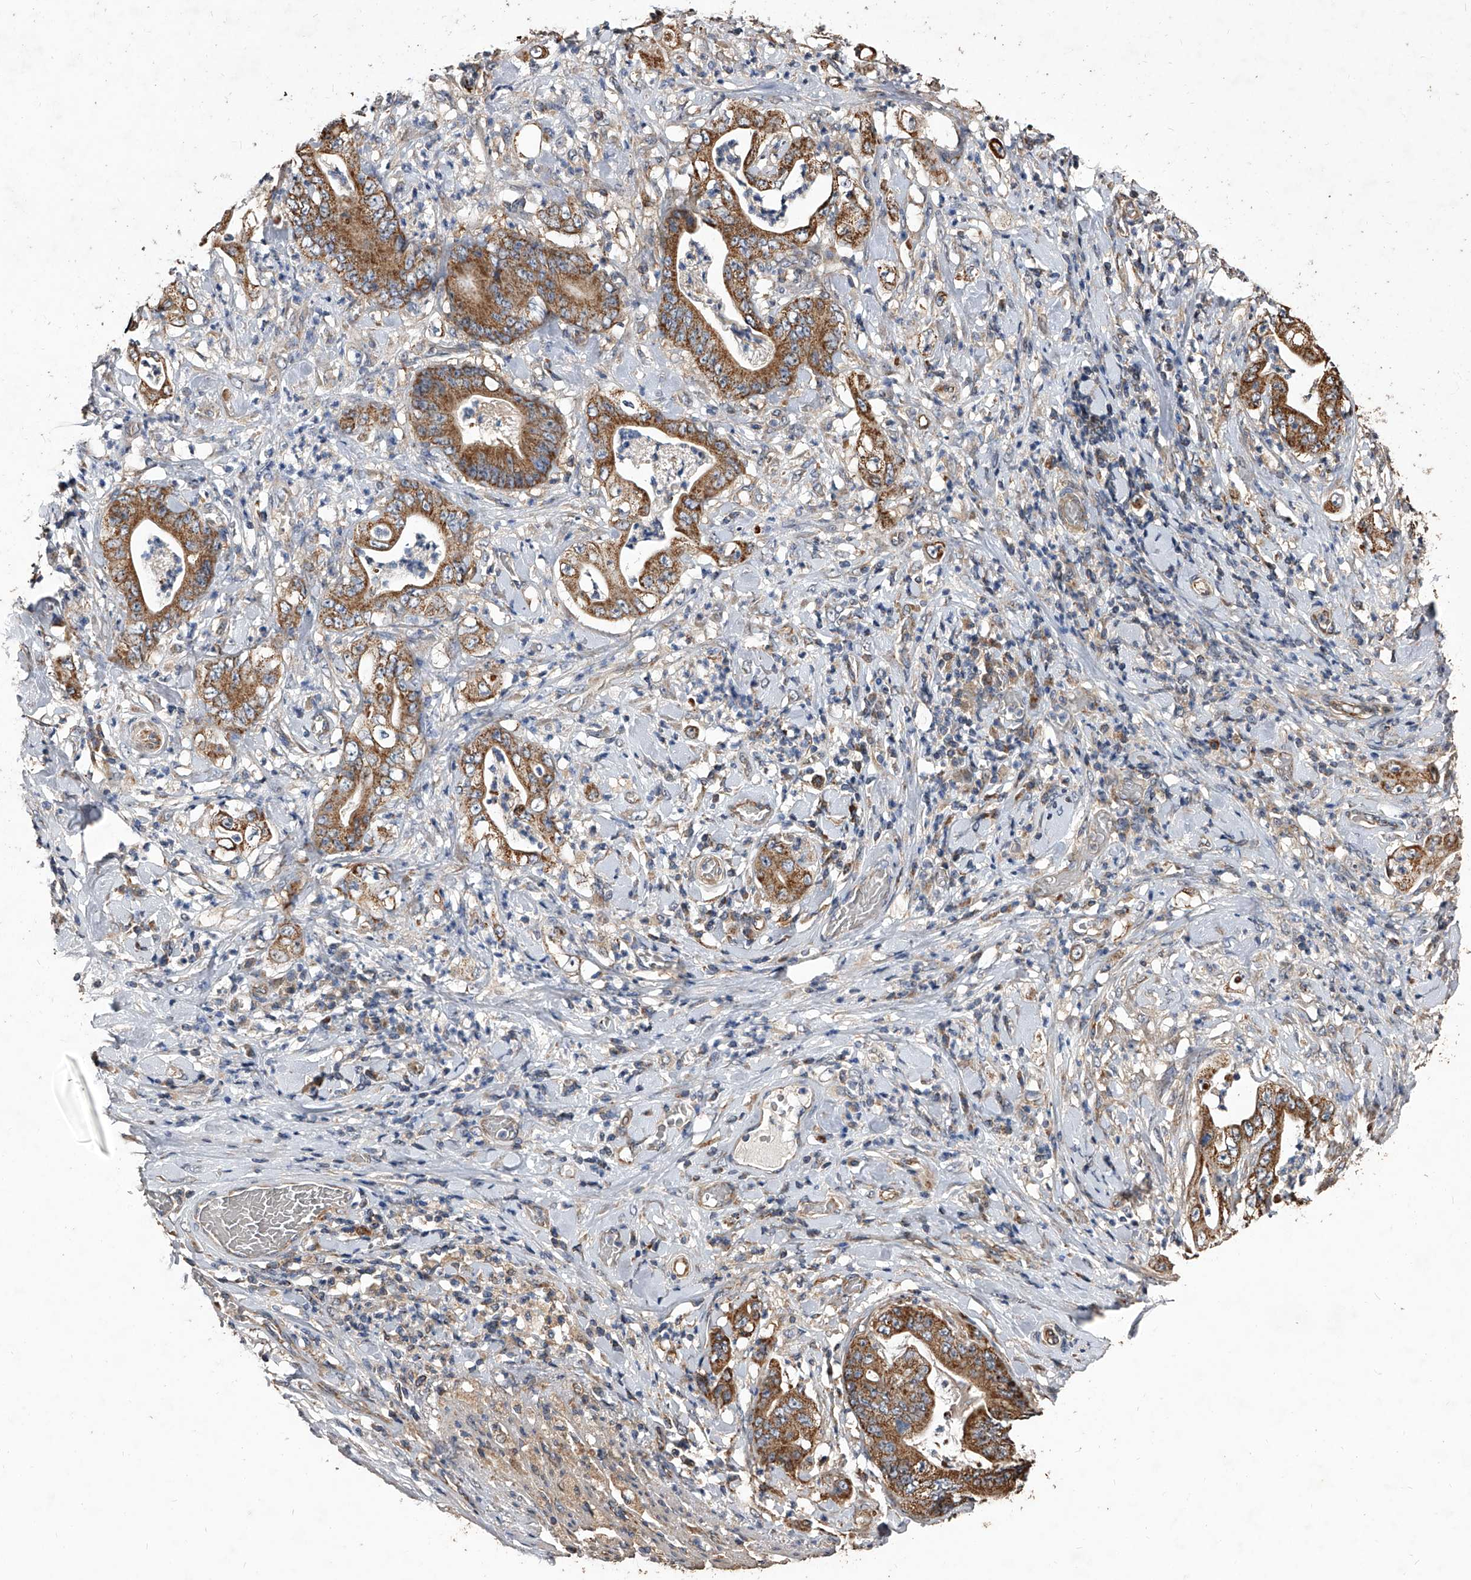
{"staining": {"intensity": "moderate", "quantity": ">75%", "location": "cytoplasmic/membranous"}, "tissue": "stomach cancer", "cell_type": "Tumor cells", "image_type": "cancer", "snomed": [{"axis": "morphology", "description": "Adenocarcinoma, NOS"}, {"axis": "topography", "description": "Stomach"}], "caption": "Protein analysis of stomach adenocarcinoma tissue displays moderate cytoplasmic/membranous staining in about >75% of tumor cells.", "gene": "LTV1", "patient": {"sex": "female", "age": 73}}